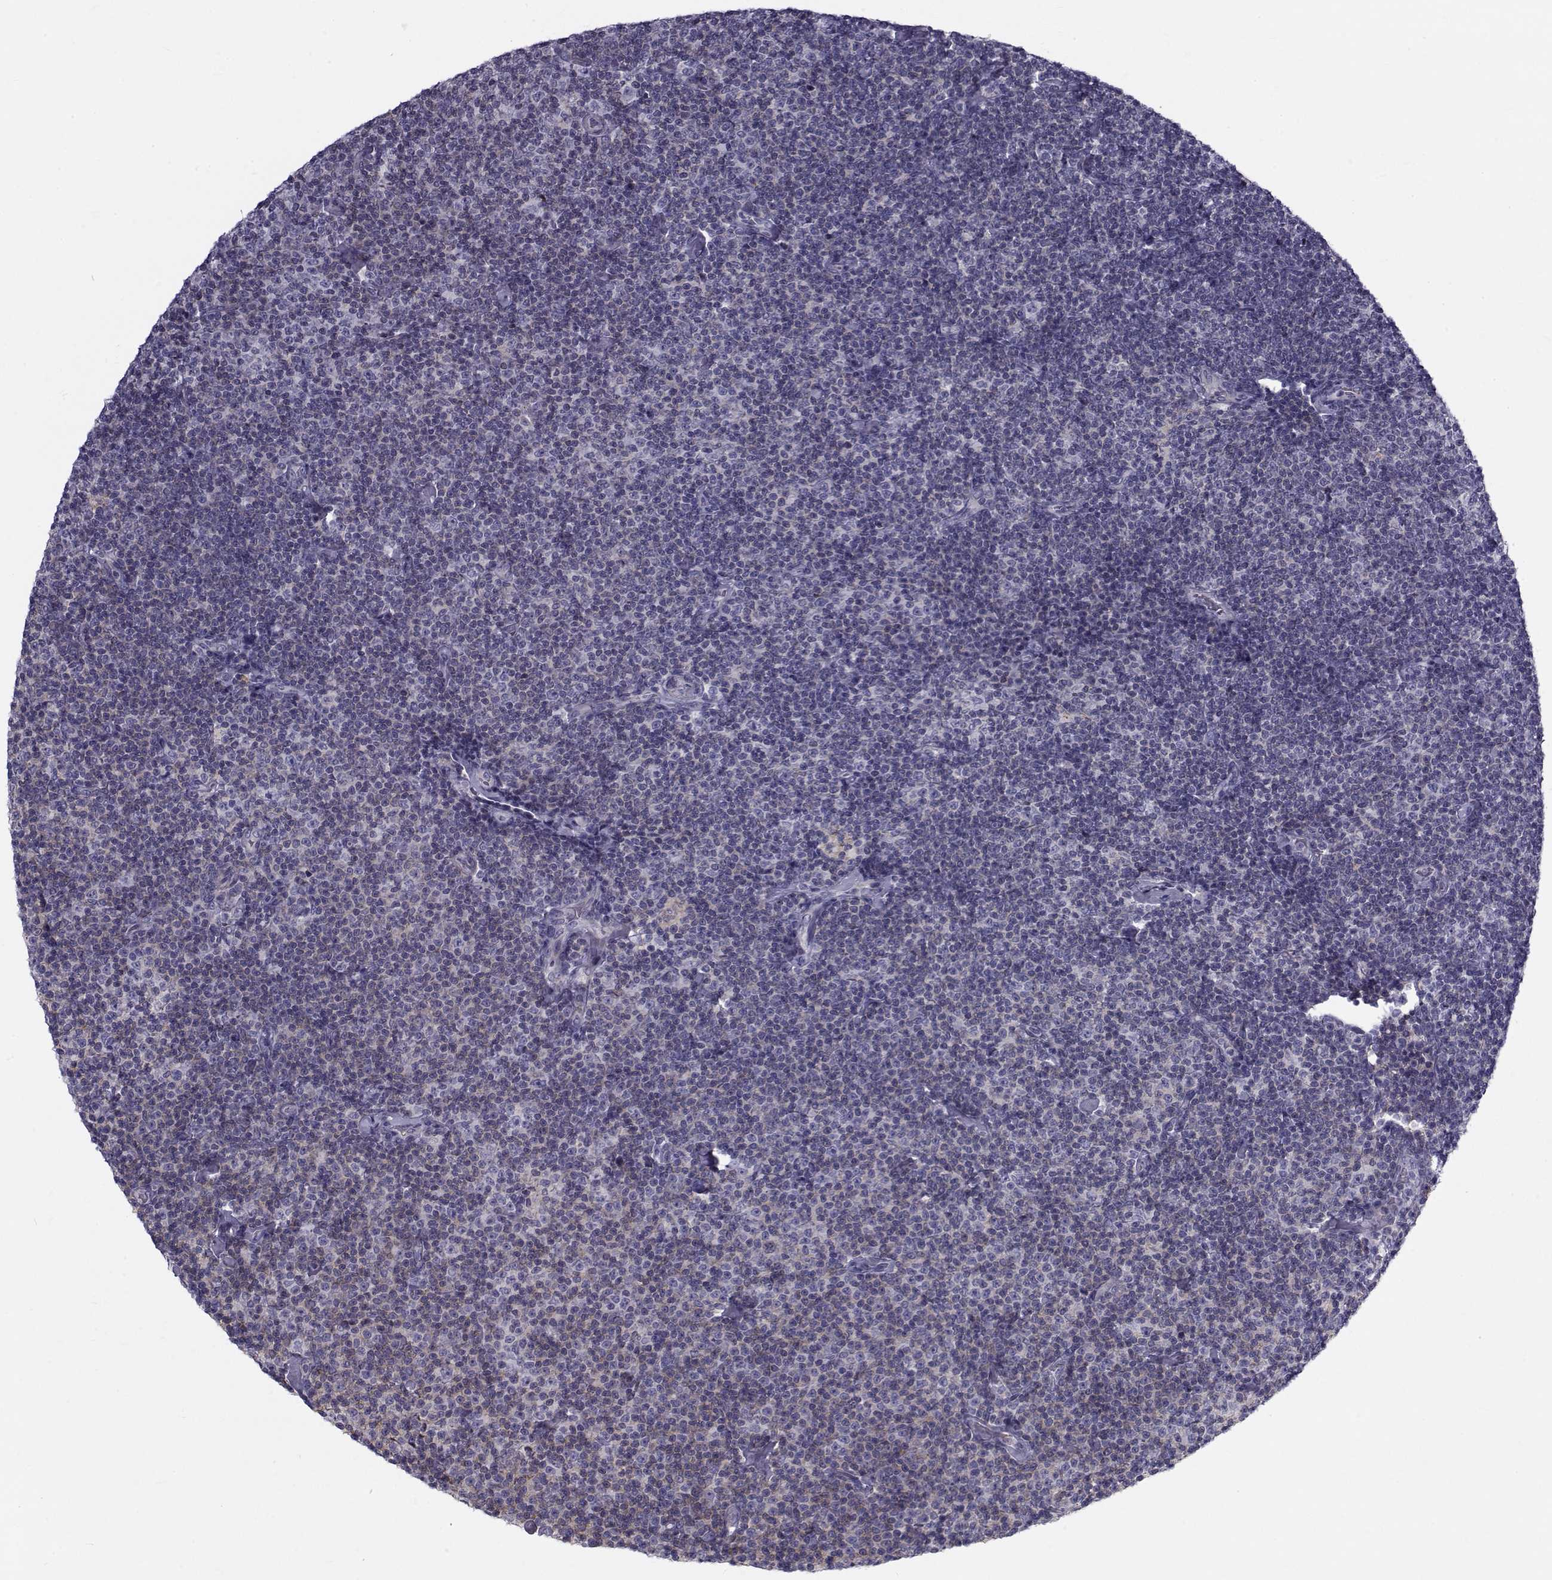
{"staining": {"intensity": "negative", "quantity": "none", "location": "none"}, "tissue": "lymphoma", "cell_type": "Tumor cells", "image_type": "cancer", "snomed": [{"axis": "morphology", "description": "Malignant lymphoma, non-Hodgkin's type, Low grade"}, {"axis": "topography", "description": "Lymph node"}], "caption": "The immunohistochemistry (IHC) micrograph has no significant positivity in tumor cells of low-grade malignant lymphoma, non-Hodgkin's type tissue.", "gene": "LRRC27", "patient": {"sex": "male", "age": 81}}